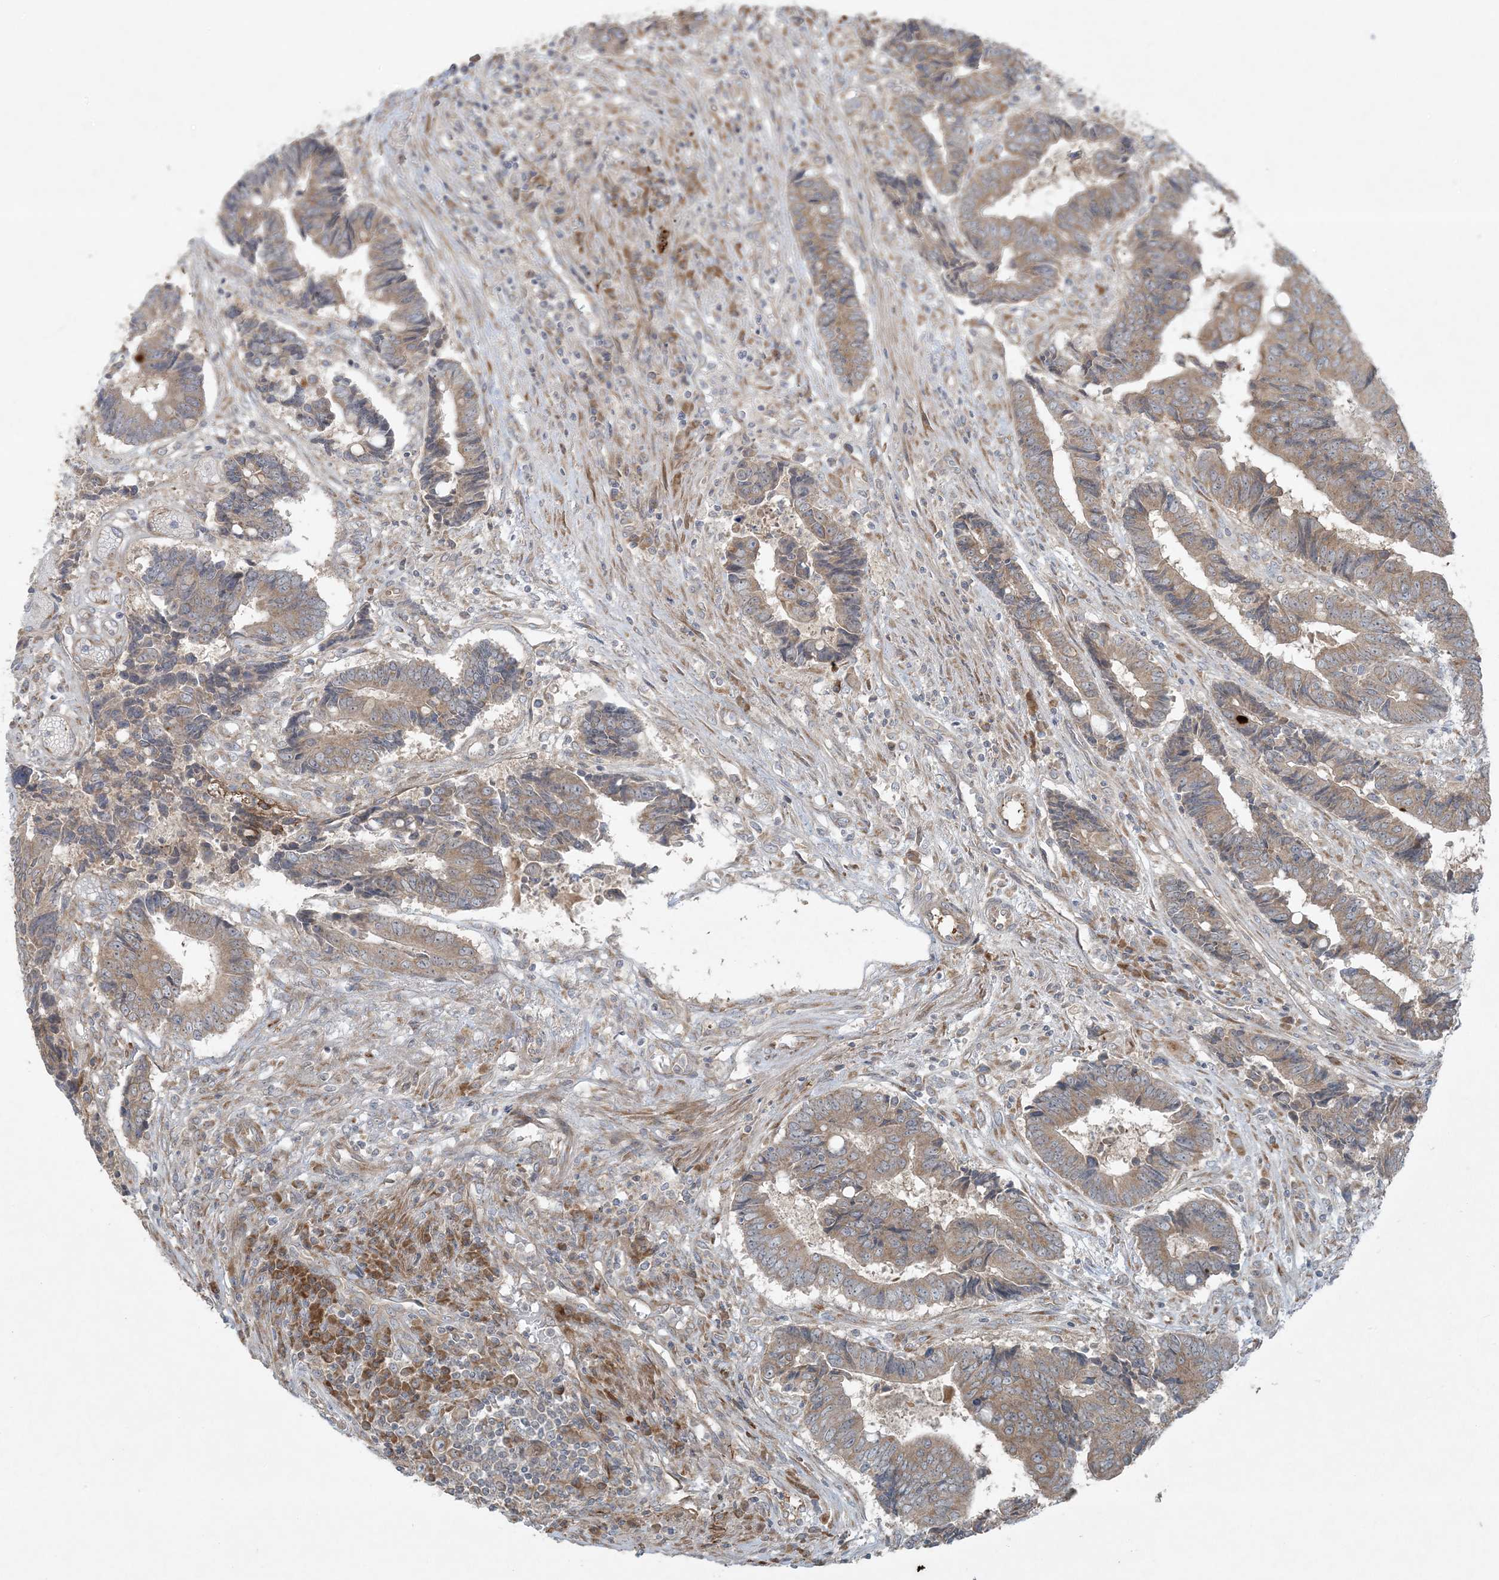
{"staining": {"intensity": "weak", "quantity": ">75%", "location": "cytoplasmic/membranous"}, "tissue": "colorectal cancer", "cell_type": "Tumor cells", "image_type": "cancer", "snomed": [{"axis": "morphology", "description": "Adenocarcinoma, NOS"}, {"axis": "topography", "description": "Rectum"}], "caption": "A high-resolution image shows immunohistochemistry staining of colorectal cancer (adenocarcinoma), which displays weak cytoplasmic/membranous positivity in approximately >75% of tumor cells.", "gene": "ZNF263", "patient": {"sex": "male", "age": 84}}